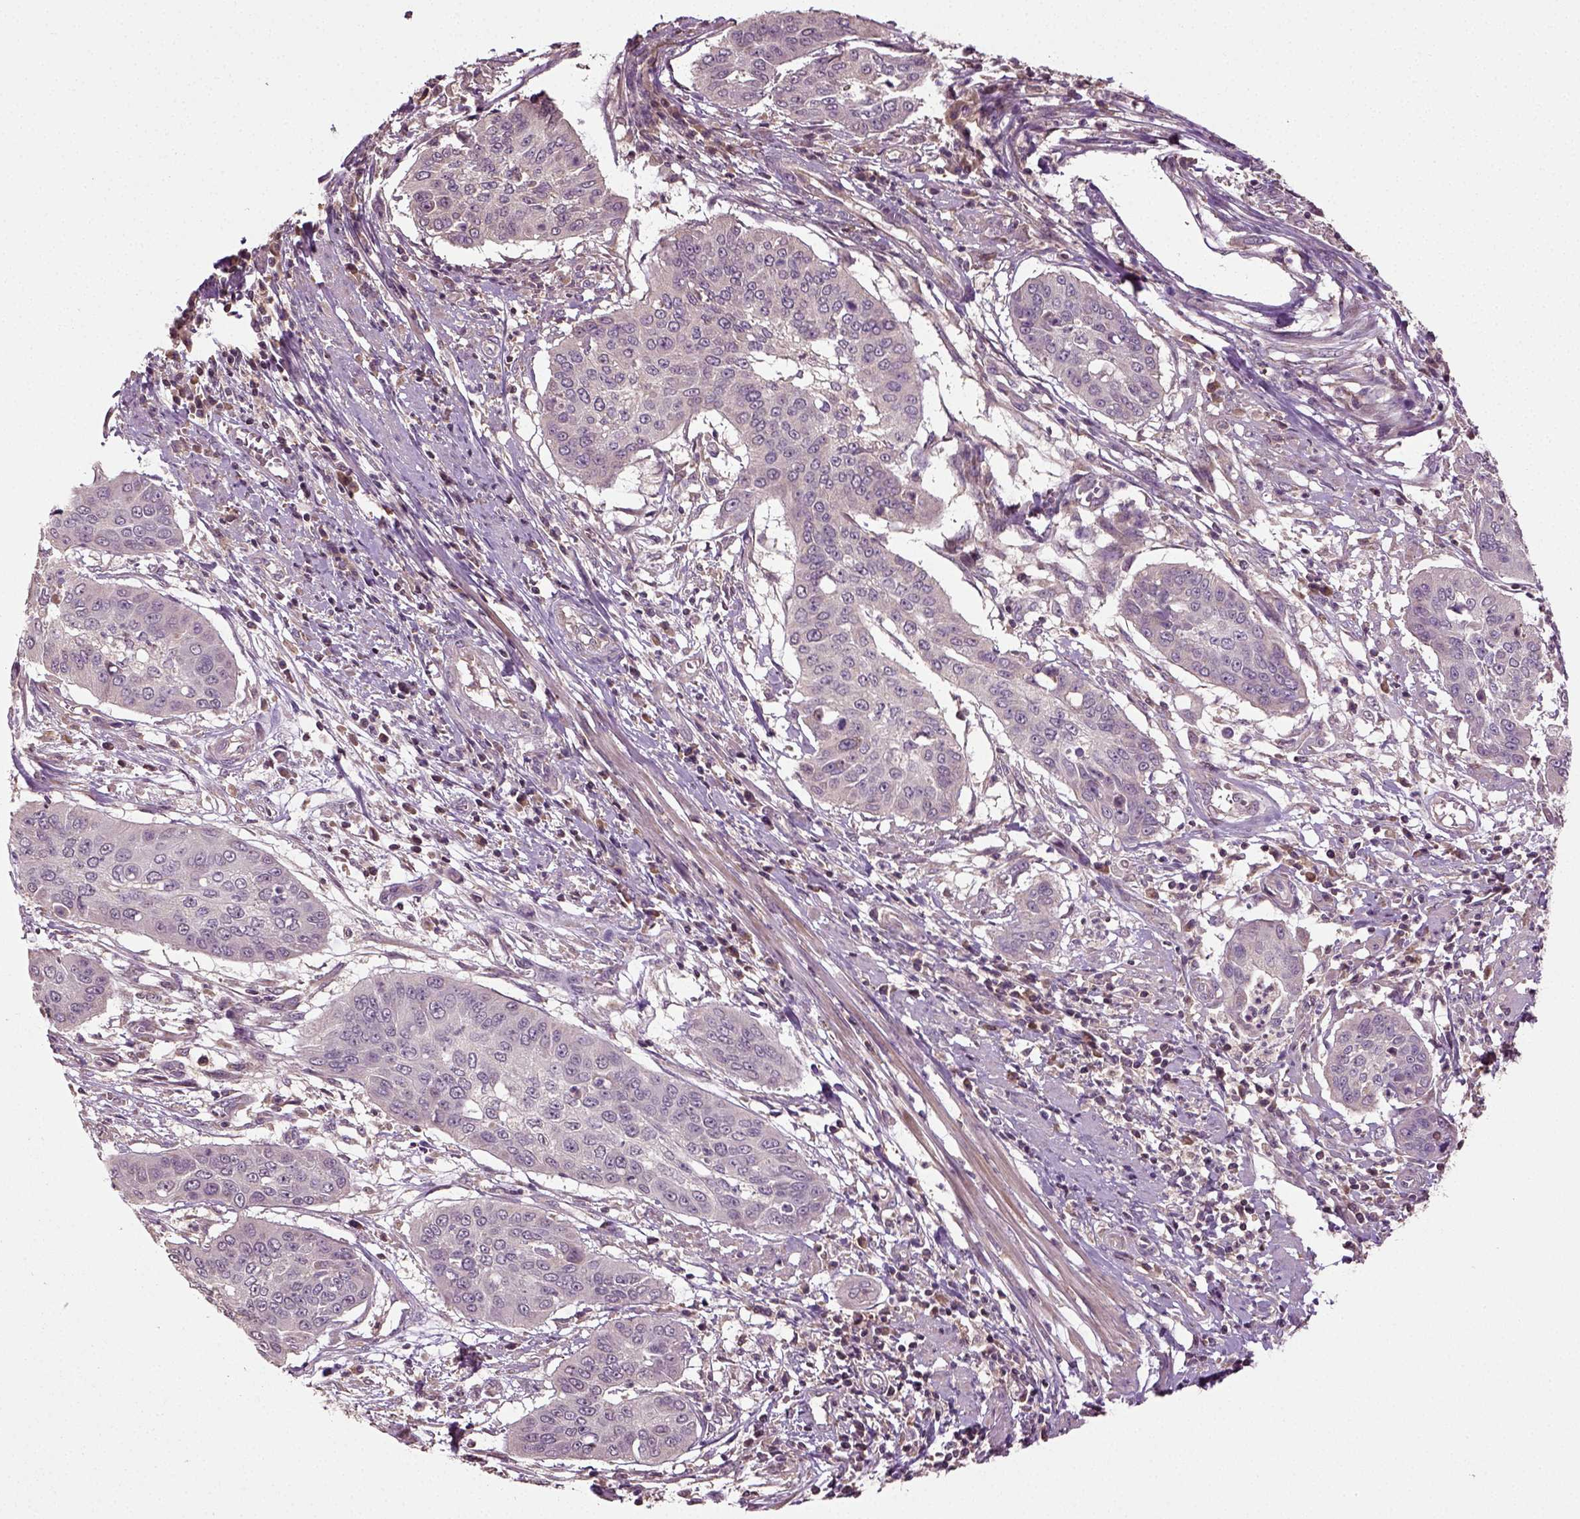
{"staining": {"intensity": "negative", "quantity": "none", "location": "none"}, "tissue": "cervical cancer", "cell_type": "Tumor cells", "image_type": "cancer", "snomed": [{"axis": "morphology", "description": "Squamous cell carcinoma, NOS"}, {"axis": "topography", "description": "Cervix"}], "caption": "Cervical cancer was stained to show a protein in brown. There is no significant staining in tumor cells.", "gene": "ERV3-1", "patient": {"sex": "female", "age": 39}}